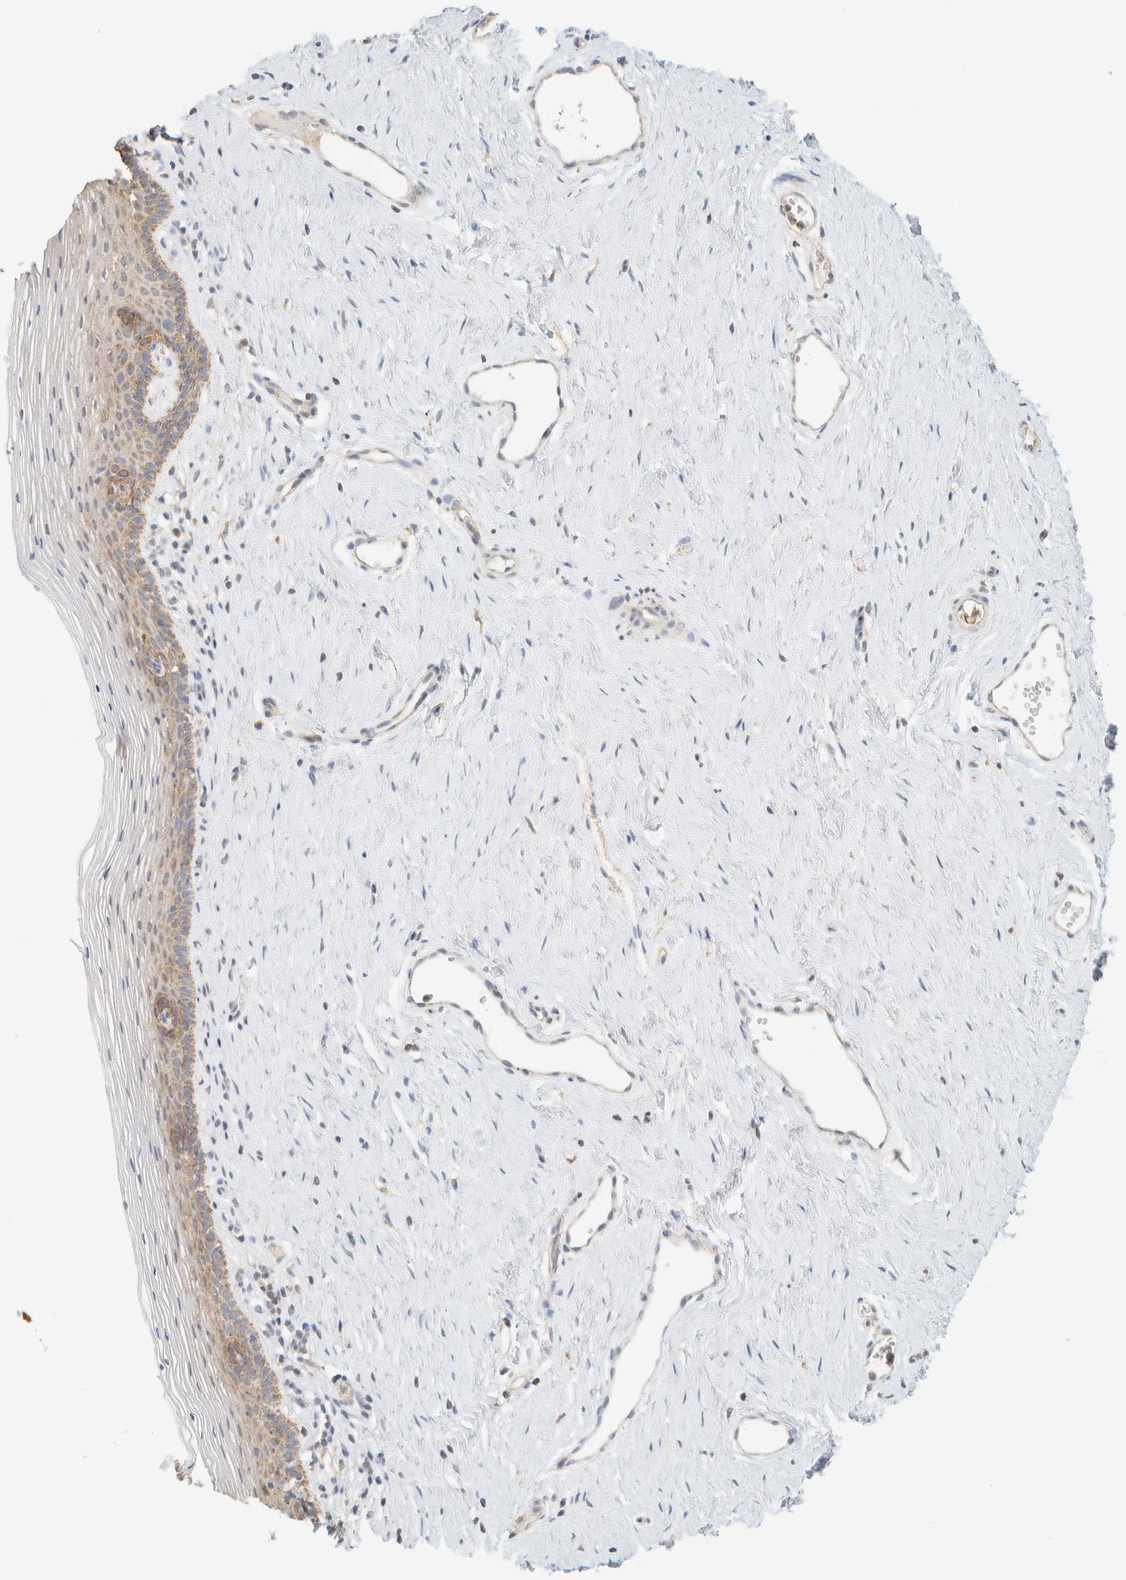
{"staining": {"intensity": "moderate", "quantity": "25%-75%", "location": "cytoplasmic/membranous"}, "tissue": "vagina", "cell_type": "Squamous epithelial cells", "image_type": "normal", "snomed": [{"axis": "morphology", "description": "Normal tissue, NOS"}, {"axis": "topography", "description": "Vagina"}], "caption": "Moderate cytoplasmic/membranous staining for a protein is seen in about 25%-75% of squamous epithelial cells of unremarkable vagina using immunohistochemistry.", "gene": "TBC1D8B", "patient": {"sex": "female", "age": 32}}